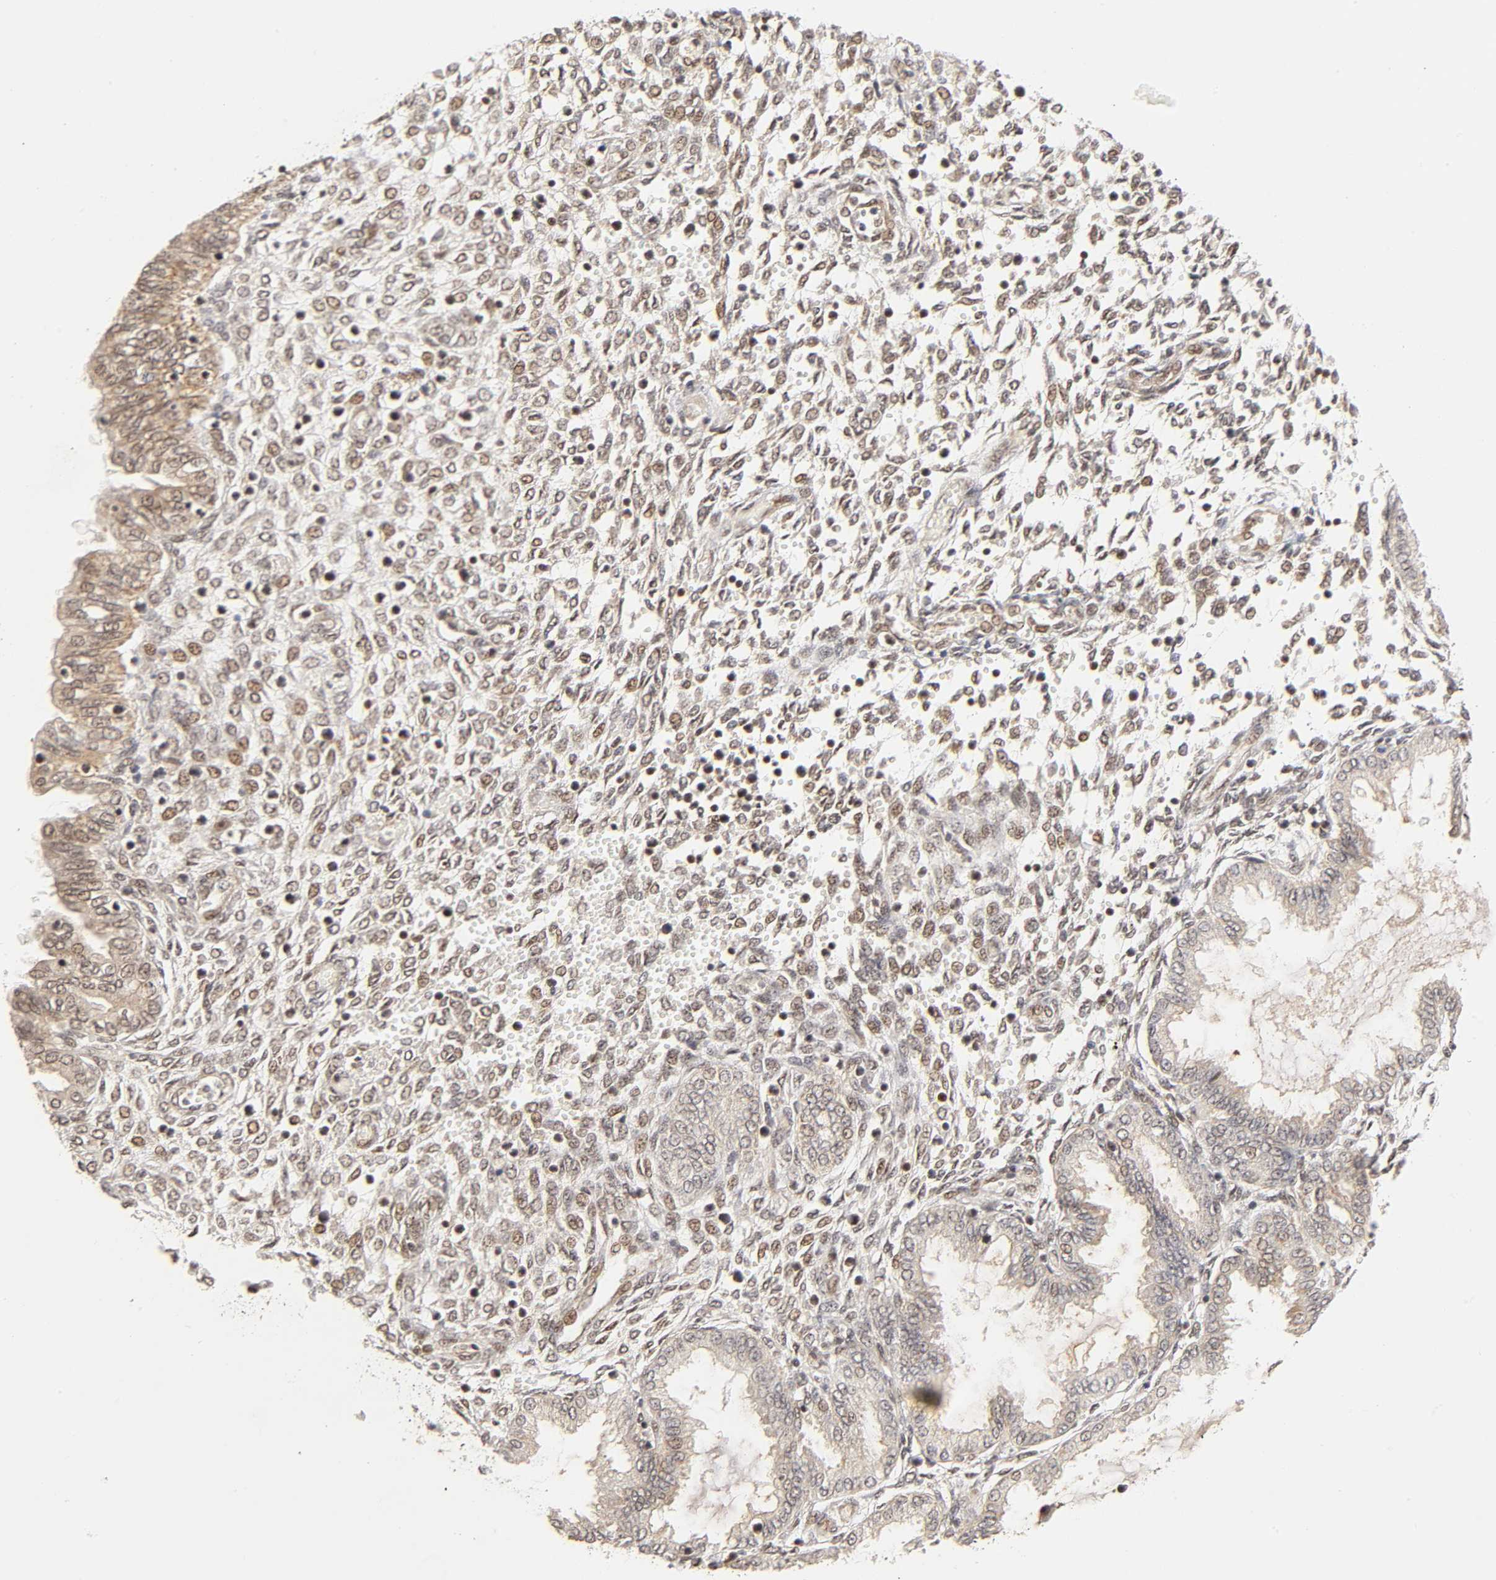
{"staining": {"intensity": "weak", "quantity": "25%-75%", "location": "cytoplasmic/membranous,nuclear"}, "tissue": "endometrium", "cell_type": "Cells in endometrial stroma", "image_type": "normal", "snomed": [{"axis": "morphology", "description": "Normal tissue, NOS"}, {"axis": "topography", "description": "Endometrium"}], "caption": "A high-resolution image shows immunohistochemistry (IHC) staining of unremarkable endometrium, which exhibits weak cytoplasmic/membranous,nuclear expression in approximately 25%-75% of cells in endometrial stroma.", "gene": "TAF10", "patient": {"sex": "female", "age": 33}}